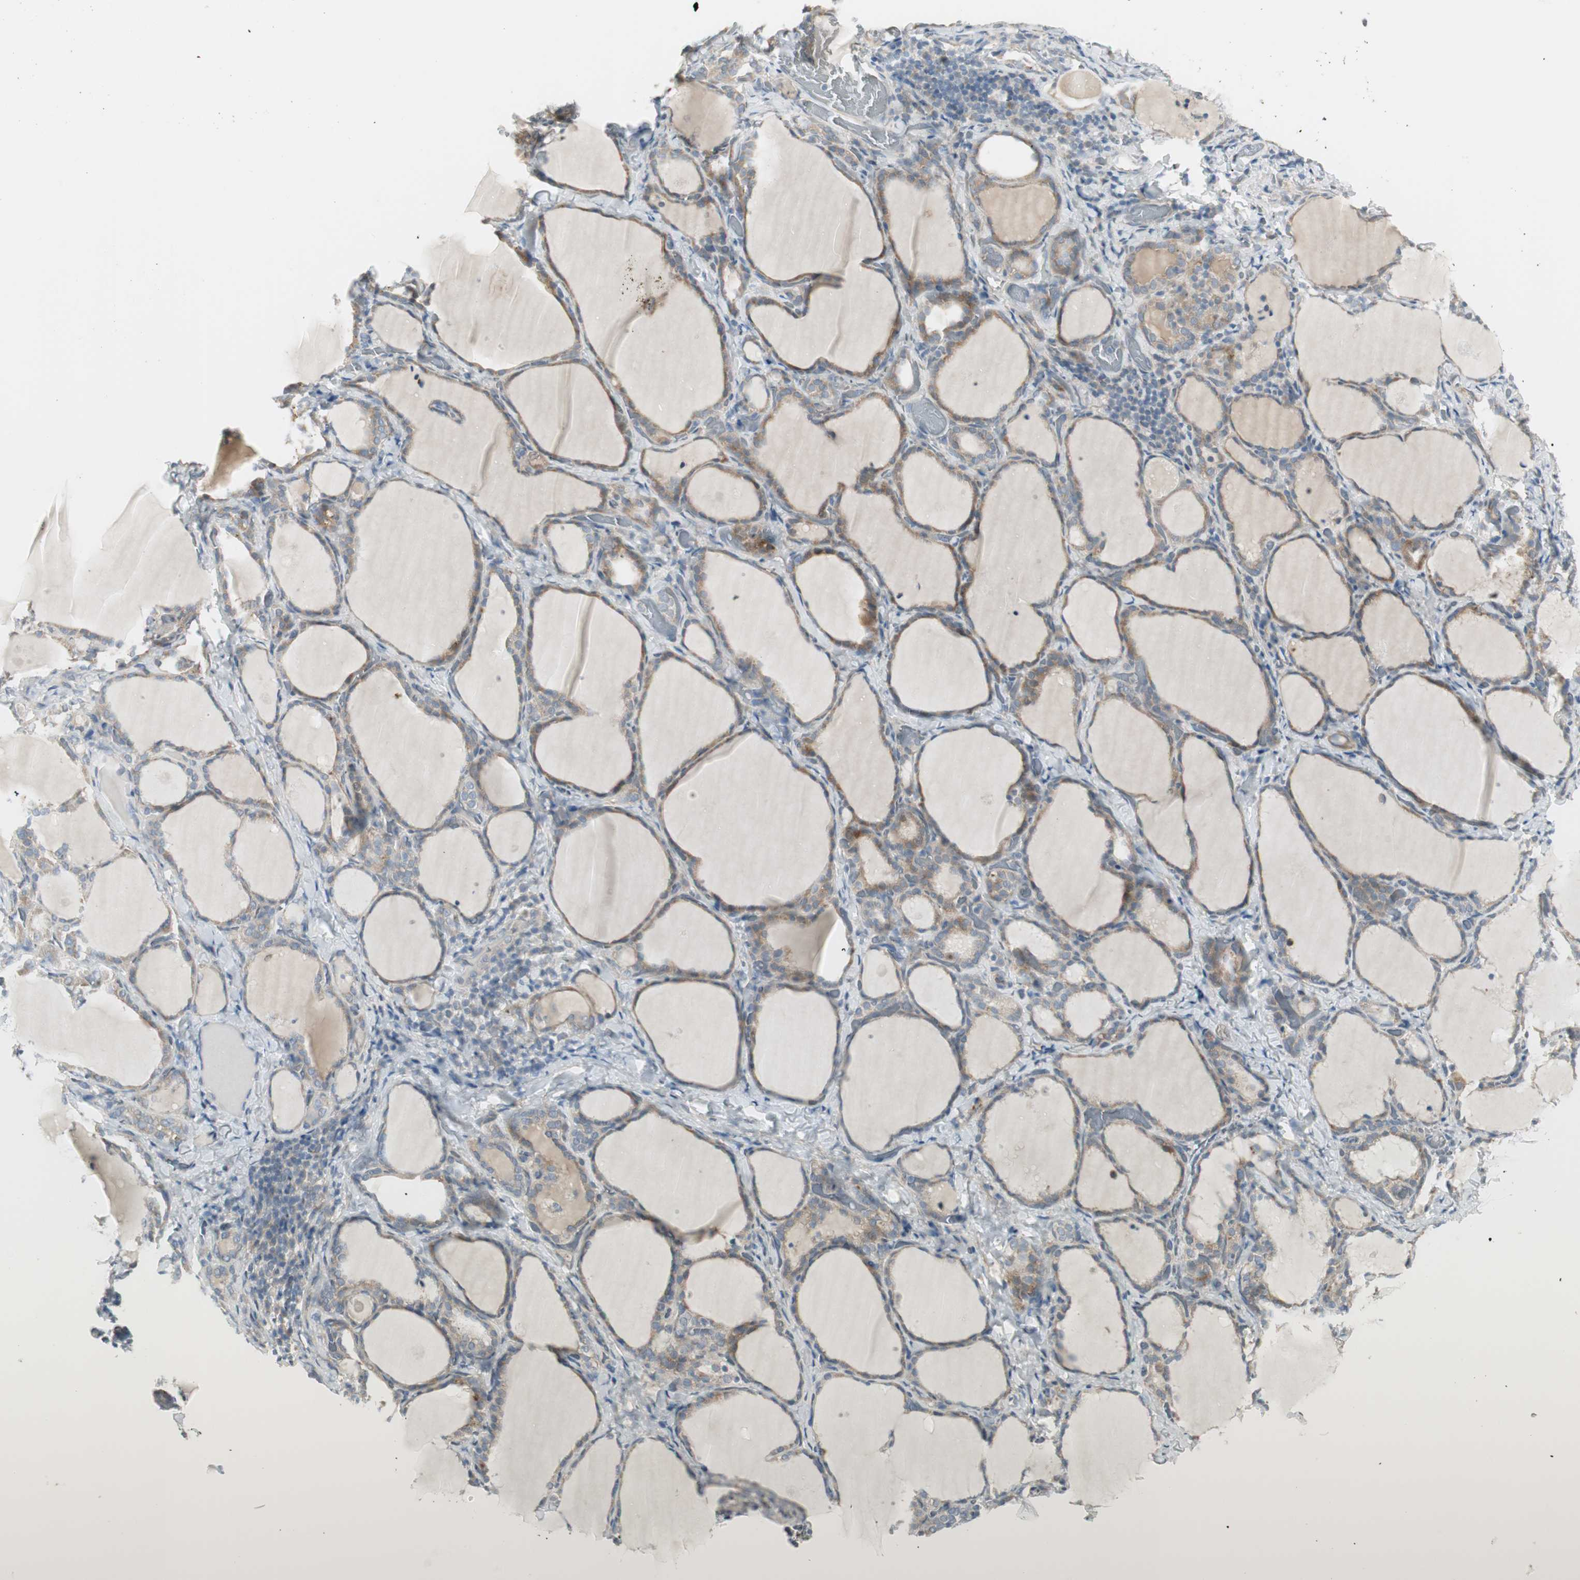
{"staining": {"intensity": "weak", "quantity": "25%-75%", "location": "cytoplasmic/membranous"}, "tissue": "thyroid gland", "cell_type": "Glandular cells", "image_type": "normal", "snomed": [{"axis": "morphology", "description": "Normal tissue, NOS"}, {"axis": "morphology", "description": "Papillary adenocarcinoma, NOS"}, {"axis": "topography", "description": "Thyroid gland"}], "caption": "An image of thyroid gland stained for a protein demonstrates weak cytoplasmic/membranous brown staining in glandular cells. (DAB (3,3'-diaminobenzidine) IHC with brightfield microscopy, high magnification).", "gene": "STON1", "patient": {"sex": "female", "age": 30}}